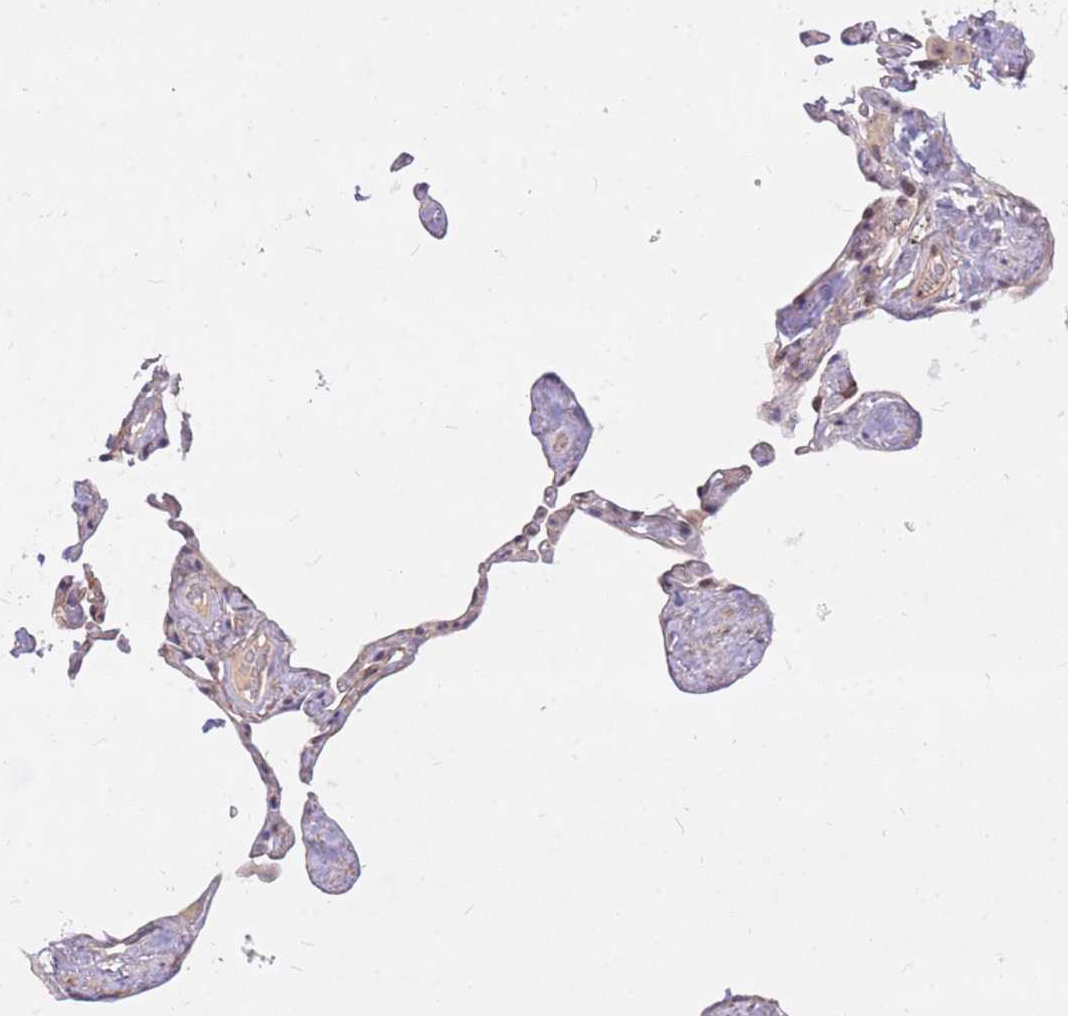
{"staining": {"intensity": "weak", "quantity": "25%-75%", "location": "cytoplasmic/membranous,nuclear"}, "tissue": "lung", "cell_type": "Alveolar cells", "image_type": "normal", "snomed": [{"axis": "morphology", "description": "Normal tissue, NOS"}, {"axis": "topography", "description": "Lung"}], "caption": "Immunohistochemical staining of unremarkable human lung reveals weak cytoplasmic/membranous,nuclear protein staining in about 25%-75% of alveolar cells.", "gene": "TLE2", "patient": {"sex": "male", "age": 65}}